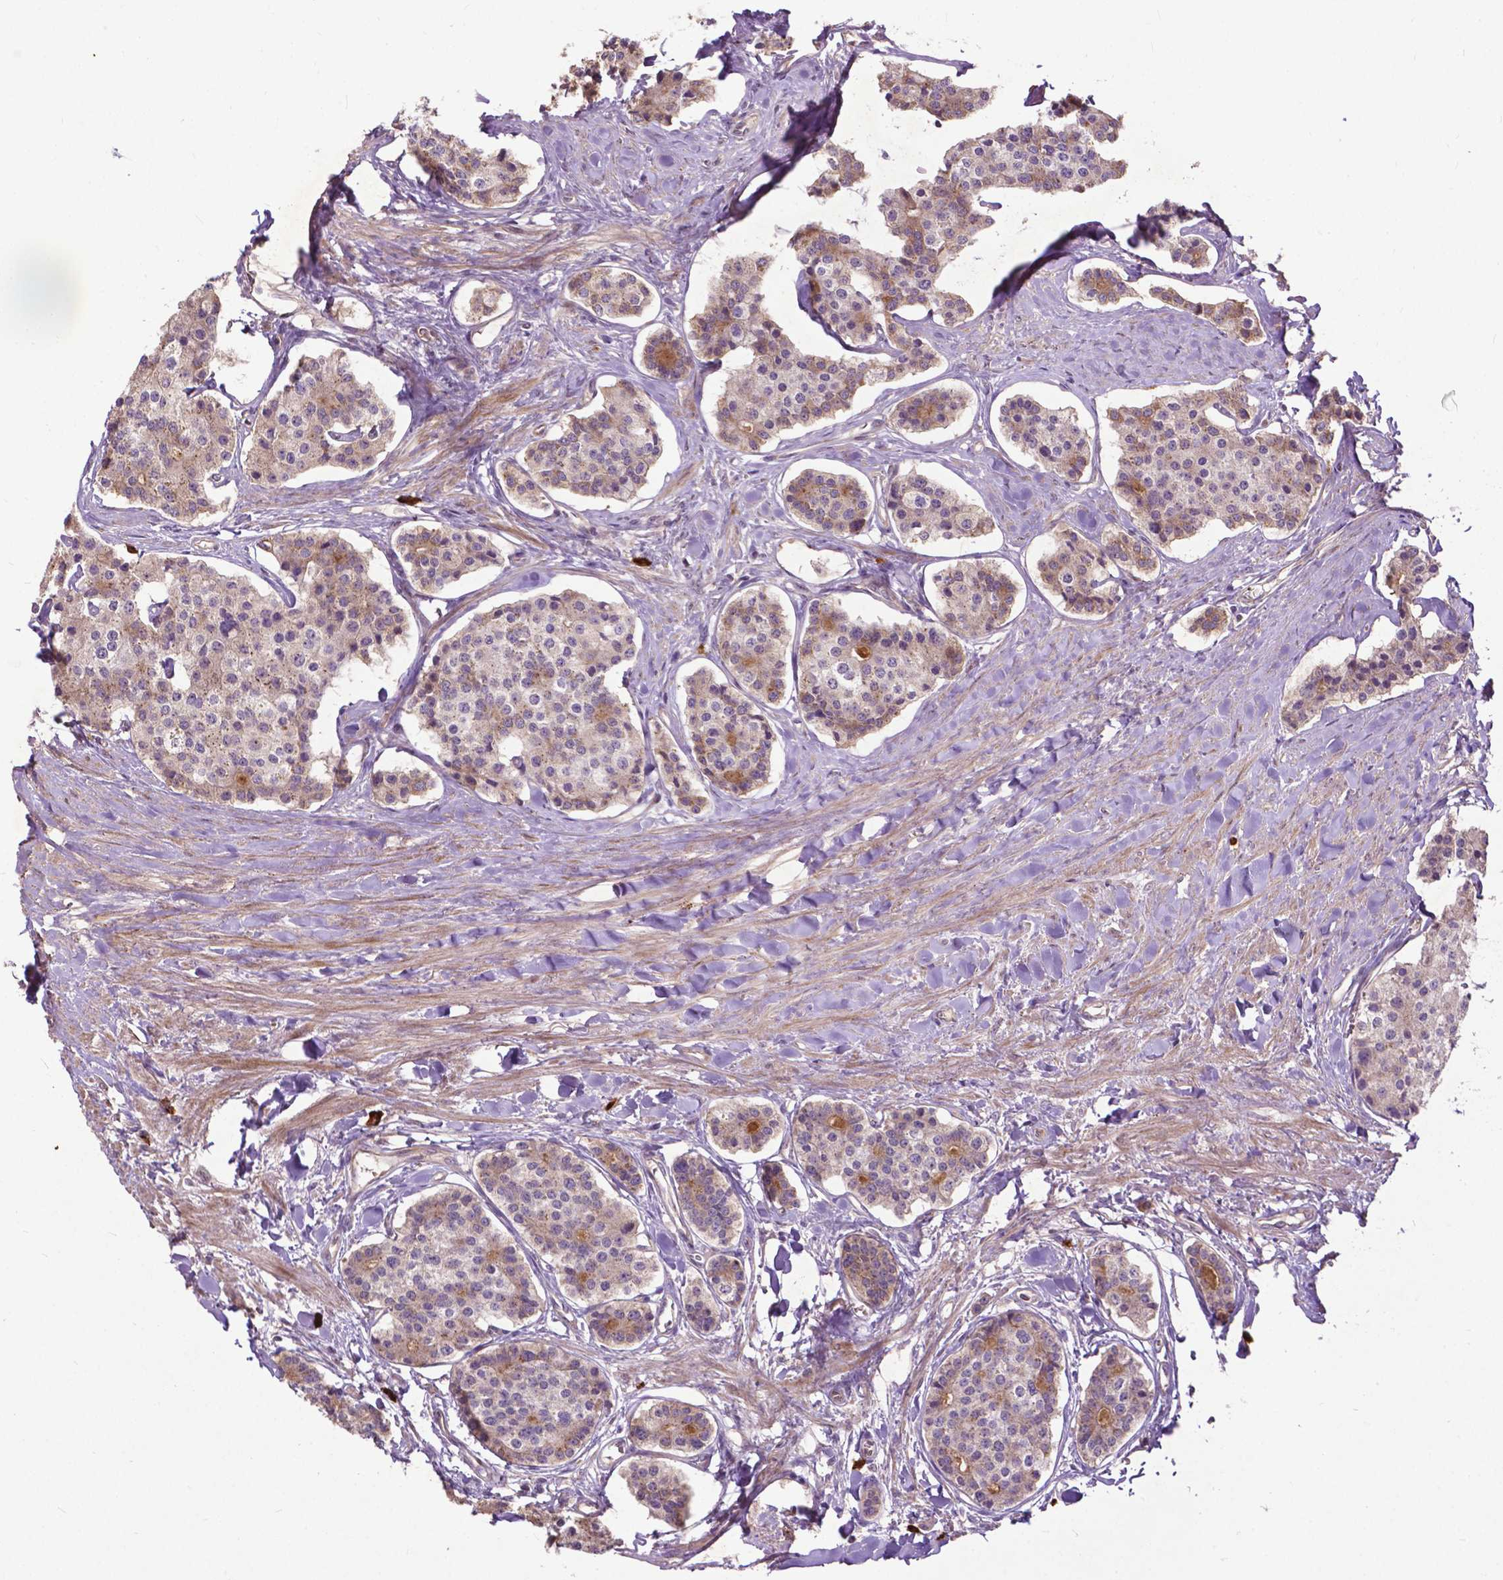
{"staining": {"intensity": "weak", "quantity": "<25%", "location": "cytoplasmic/membranous"}, "tissue": "carcinoid", "cell_type": "Tumor cells", "image_type": "cancer", "snomed": [{"axis": "morphology", "description": "Carcinoid, malignant, NOS"}, {"axis": "topography", "description": "Small intestine"}], "caption": "High power microscopy micrograph of an immunohistochemistry (IHC) image of carcinoid, revealing no significant staining in tumor cells.", "gene": "PARP3", "patient": {"sex": "female", "age": 65}}